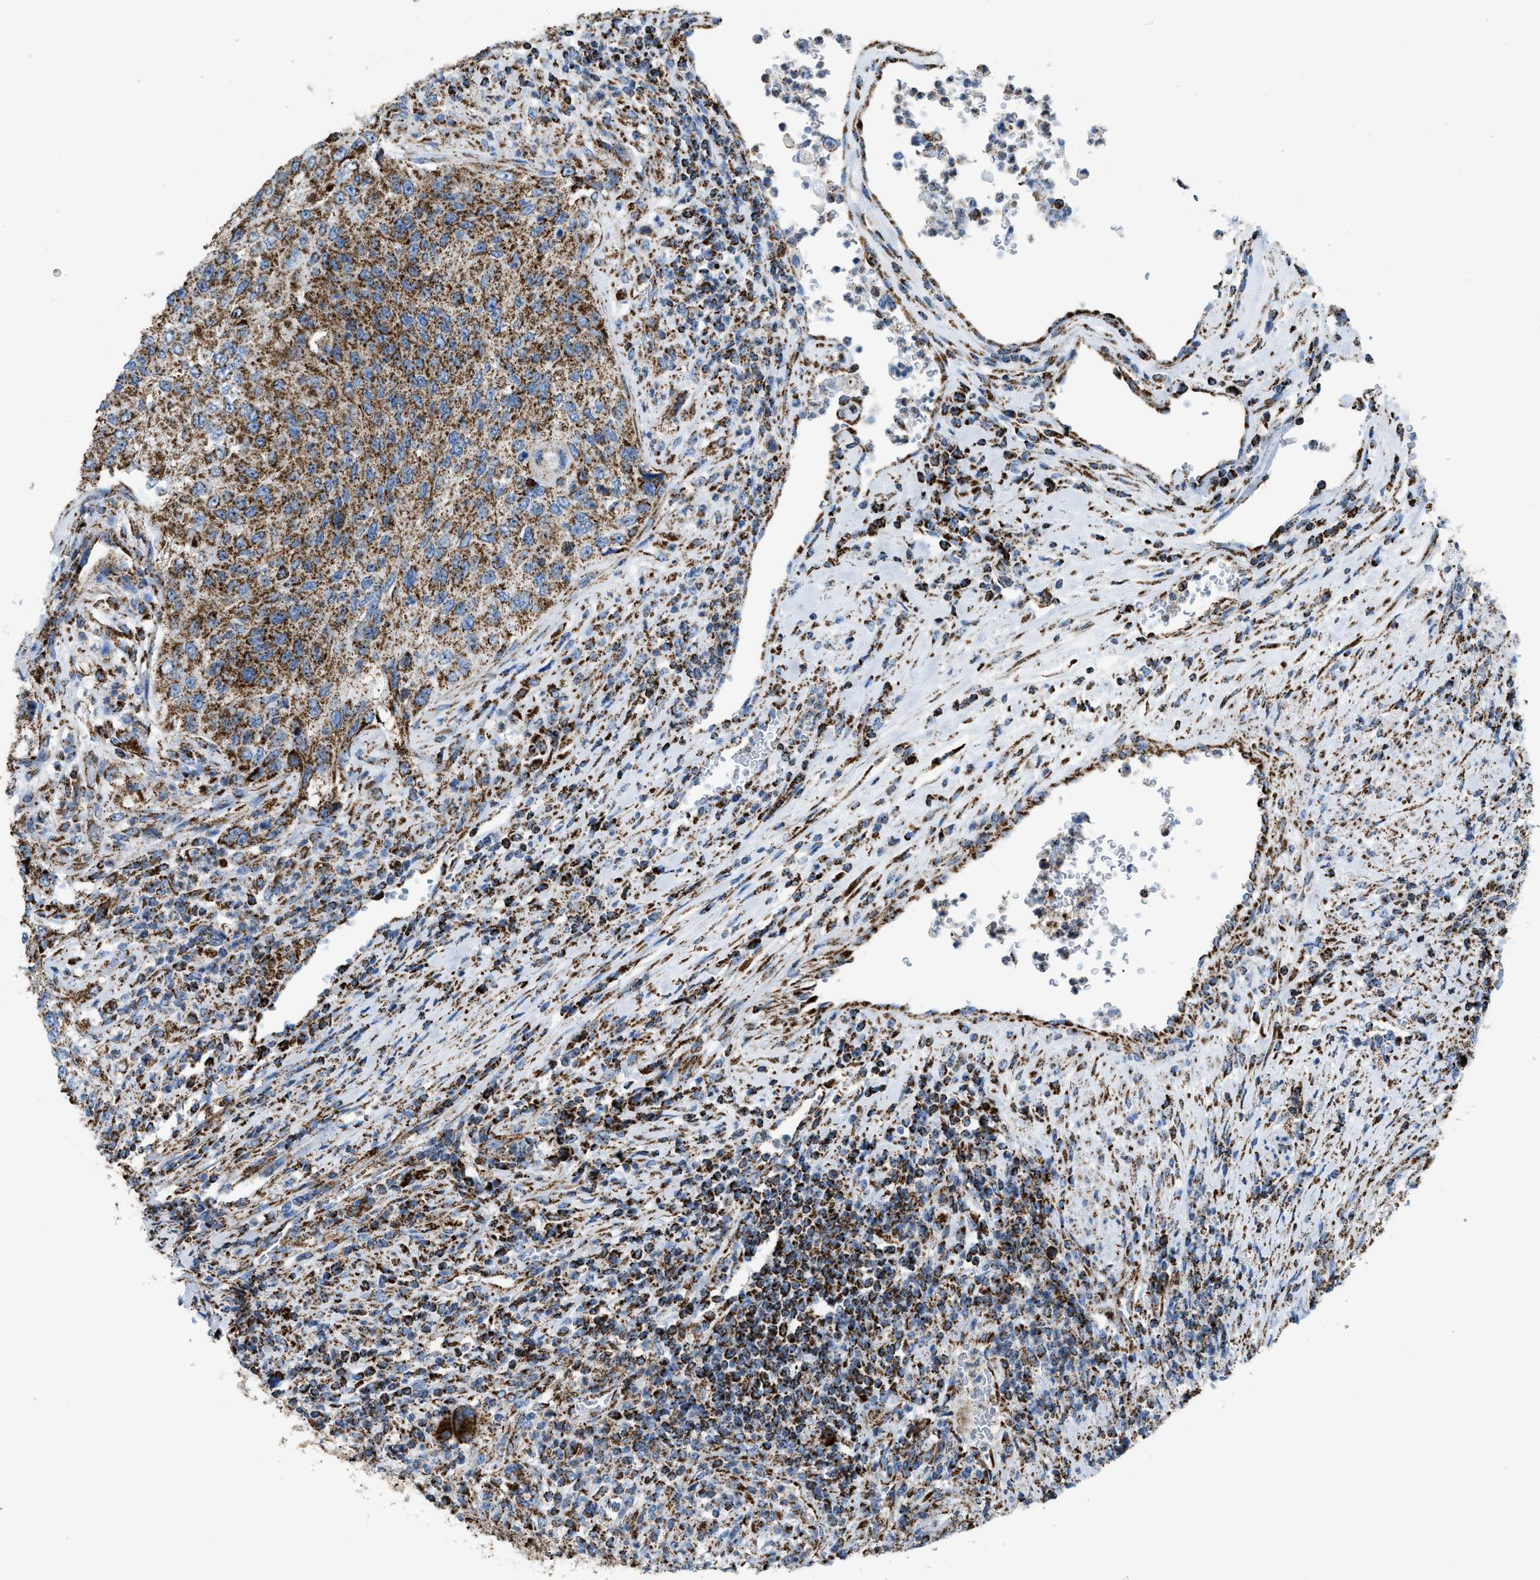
{"staining": {"intensity": "moderate", "quantity": ">75%", "location": "cytoplasmic/membranous"}, "tissue": "urothelial cancer", "cell_type": "Tumor cells", "image_type": "cancer", "snomed": [{"axis": "morphology", "description": "Urothelial carcinoma, High grade"}, {"axis": "topography", "description": "Urinary bladder"}], "caption": "Brown immunohistochemical staining in high-grade urothelial carcinoma displays moderate cytoplasmic/membranous staining in about >75% of tumor cells.", "gene": "ETFB", "patient": {"sex": "female", "age": 60}}